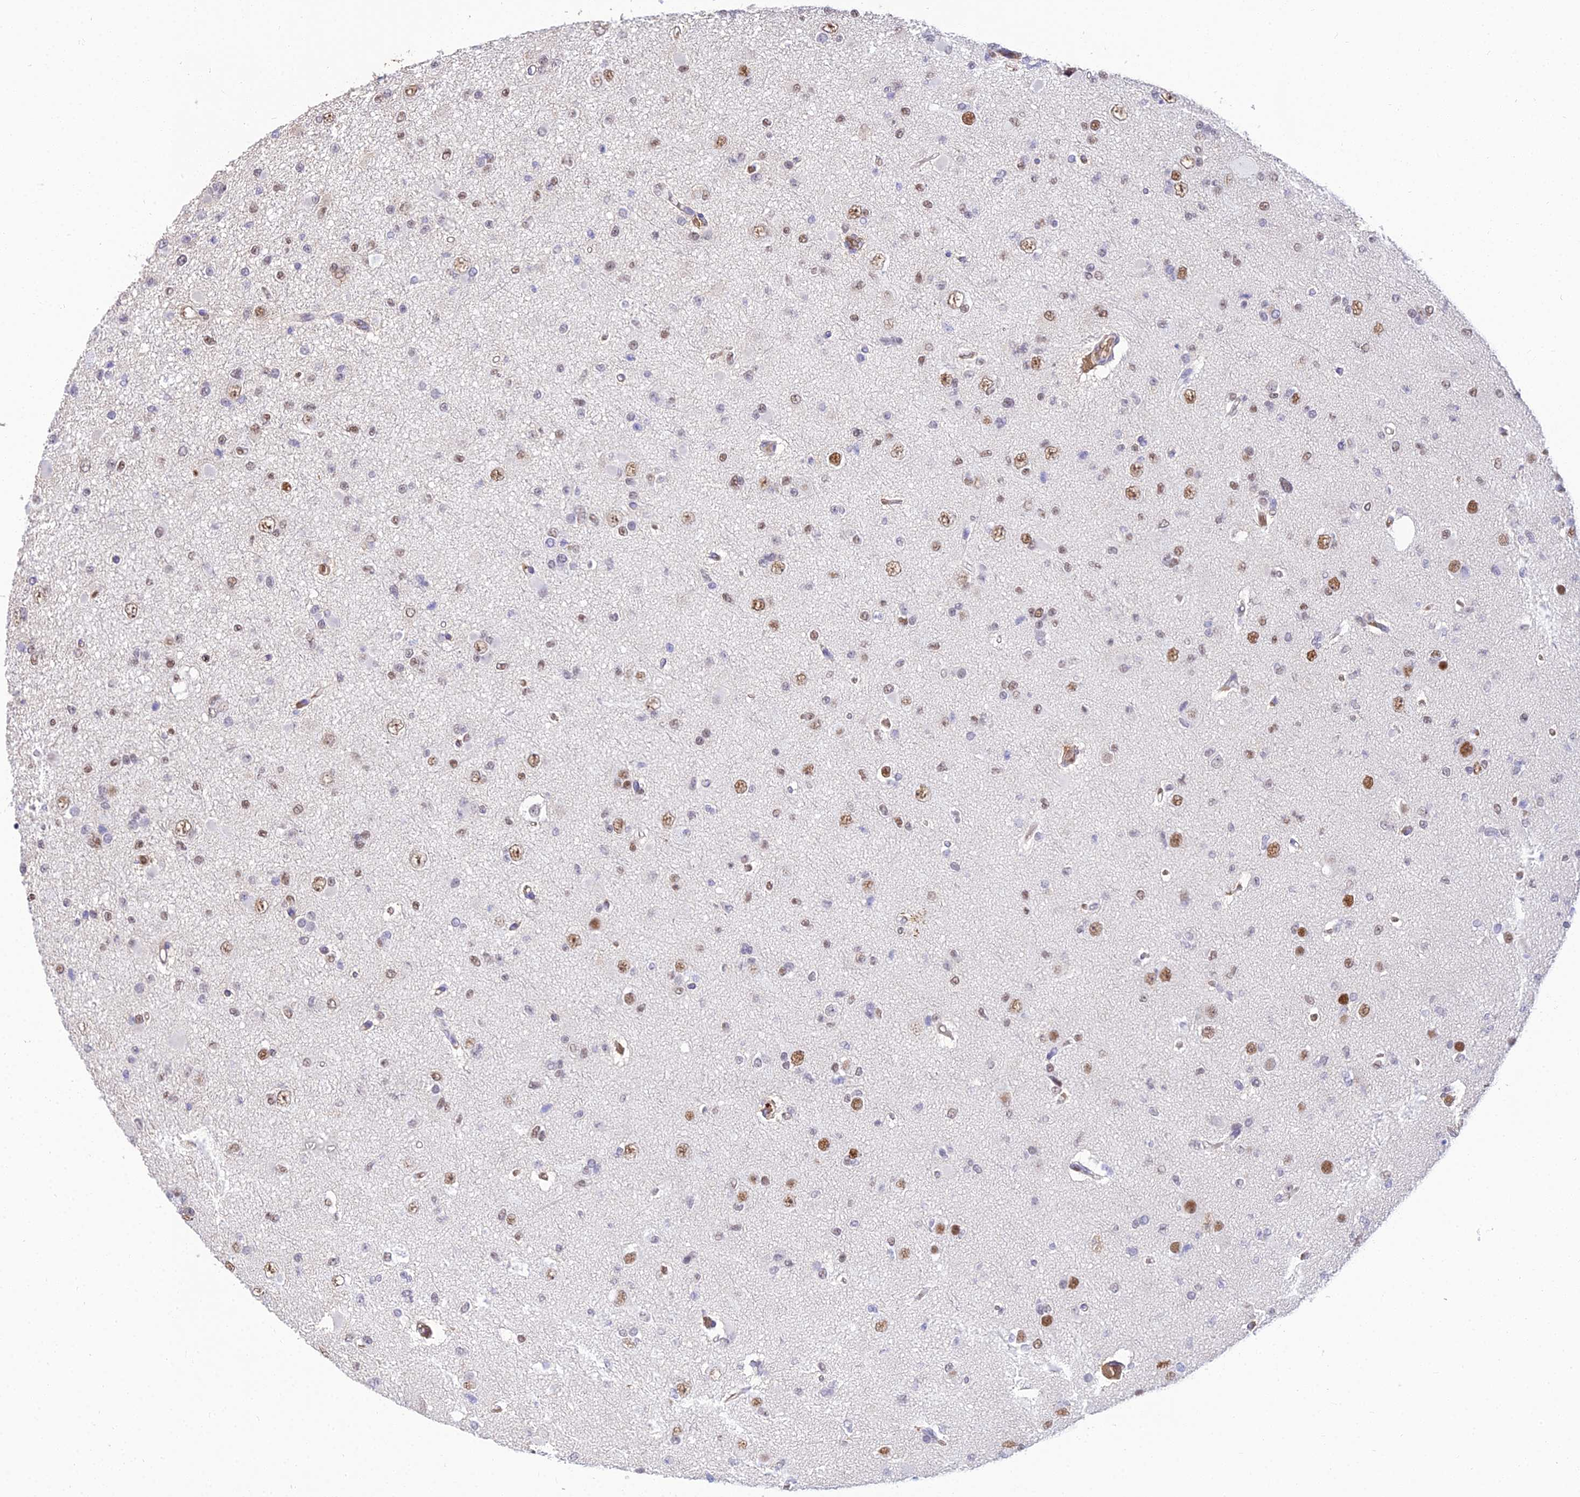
{"staining": {"intensity": "weak", "quantity": "<25%", "location": "nuclear"}, "tissue": "glioma", "cell_type": "Tumor cells", "image_type": "cancer", "snomed": [{"axis": "morphology", "description": "Glioma, malignant, Low grade"}, {"axis": "topography", "description": "Brain"}], "caption": "Human glioma stained for a protein using IHC demonstrates no positivity in tumor cells.", "gene": "BCL9", "patient": {"sex": "female", "age": 22}}